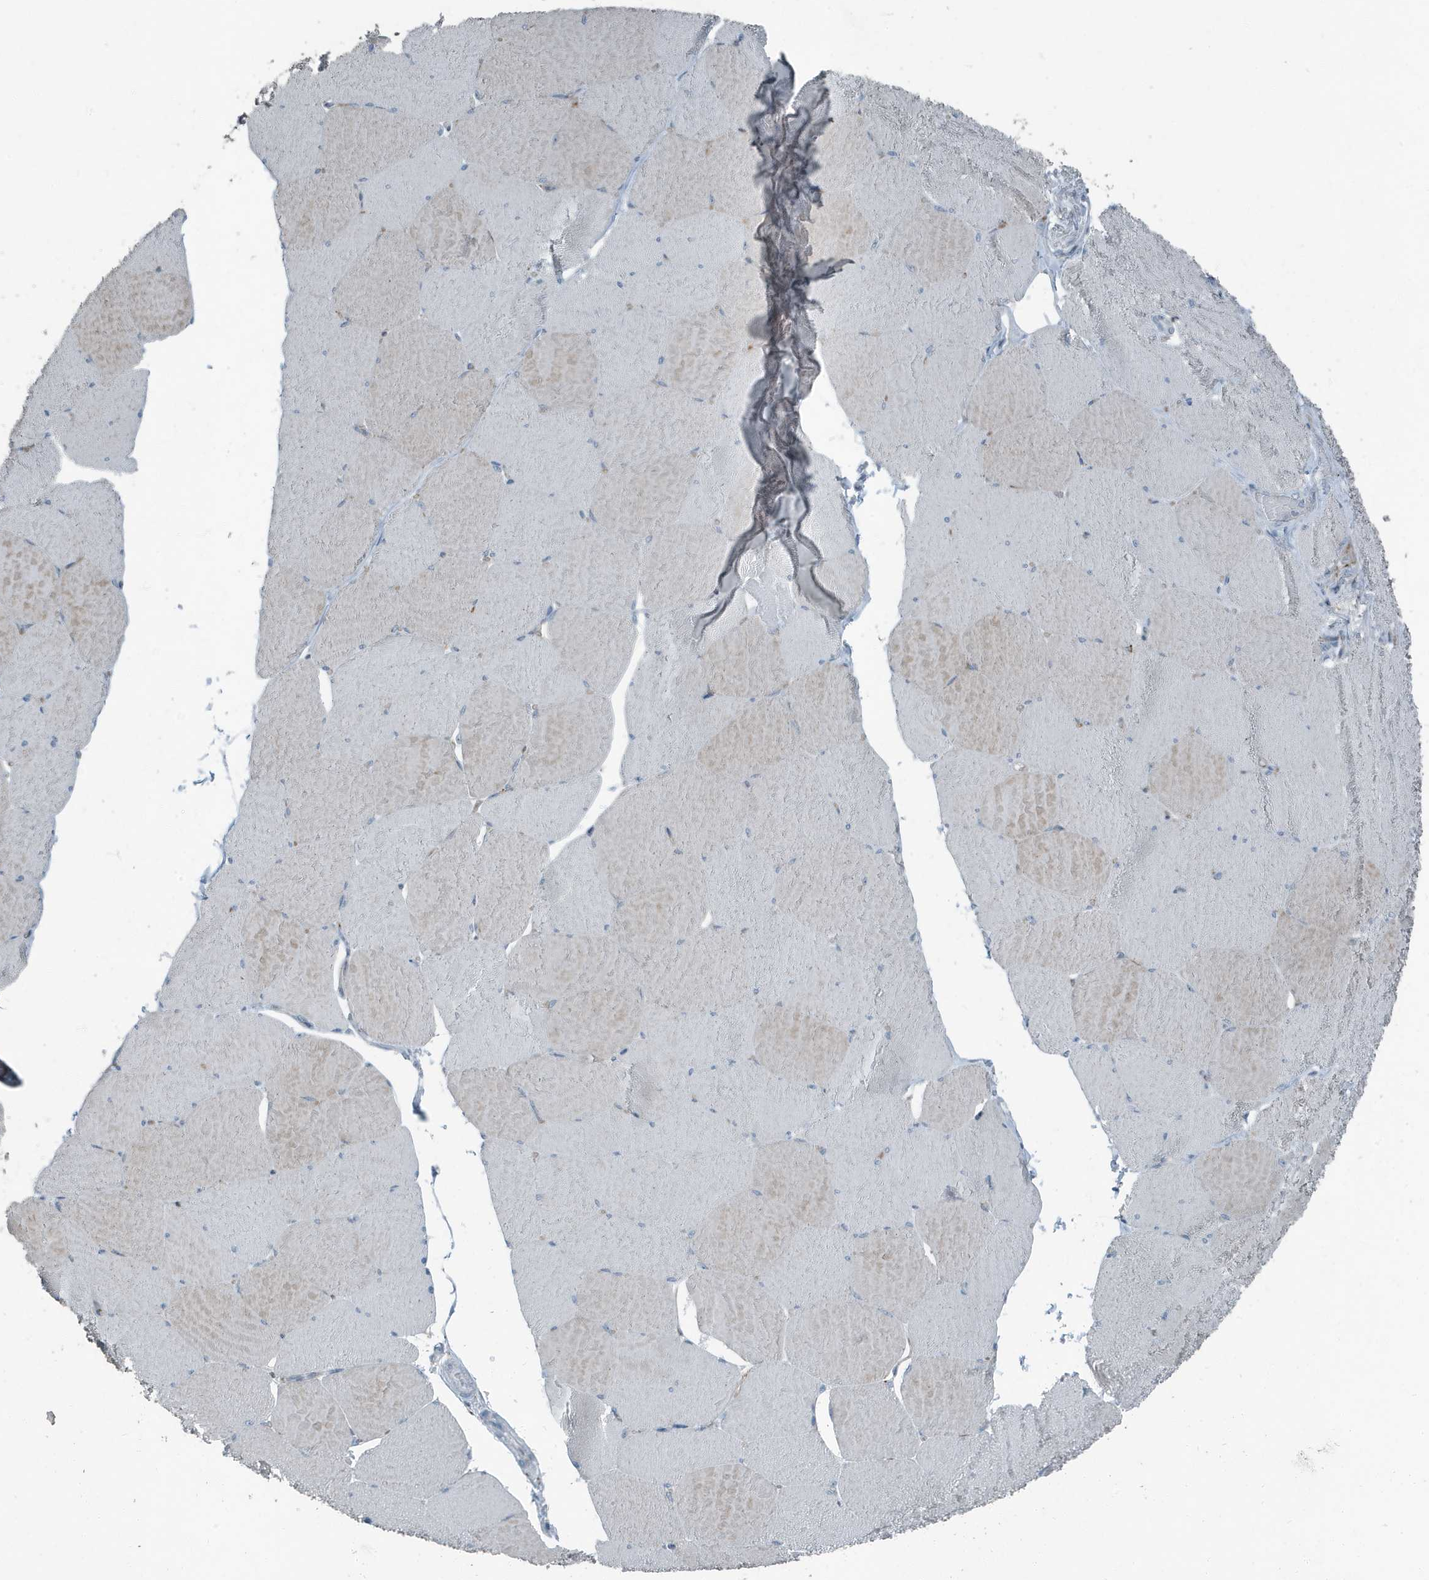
{"staining": {"intensity": "moderate", "quantity": "<25%", "location": "cytoplasmic/membranous"}, "tissue": "skeletal muscle", "cell_type": "Myocytes", "image_type": "normal", "snomed": [{"axis": "morphology", "description": "Normal tissue, NOS"}, {"axis": "topography", "description": "Skeletal muscle"}, {"axis": "topography", "description": "Head-Neck"}], "caption": "Protein staining reveals moderate cytoplasmic/membranous staining in approximately <25% of myocytes in unremarkable skeletal muscle. The staining is performed using DAB (3,3'-diaminobenzidine) brown chromogen to label protein expression. The nuclei are counter-stained blue using hematoxylin.", "gene": "FAM162A", "patient": {"sex": "male", "age": 66}}